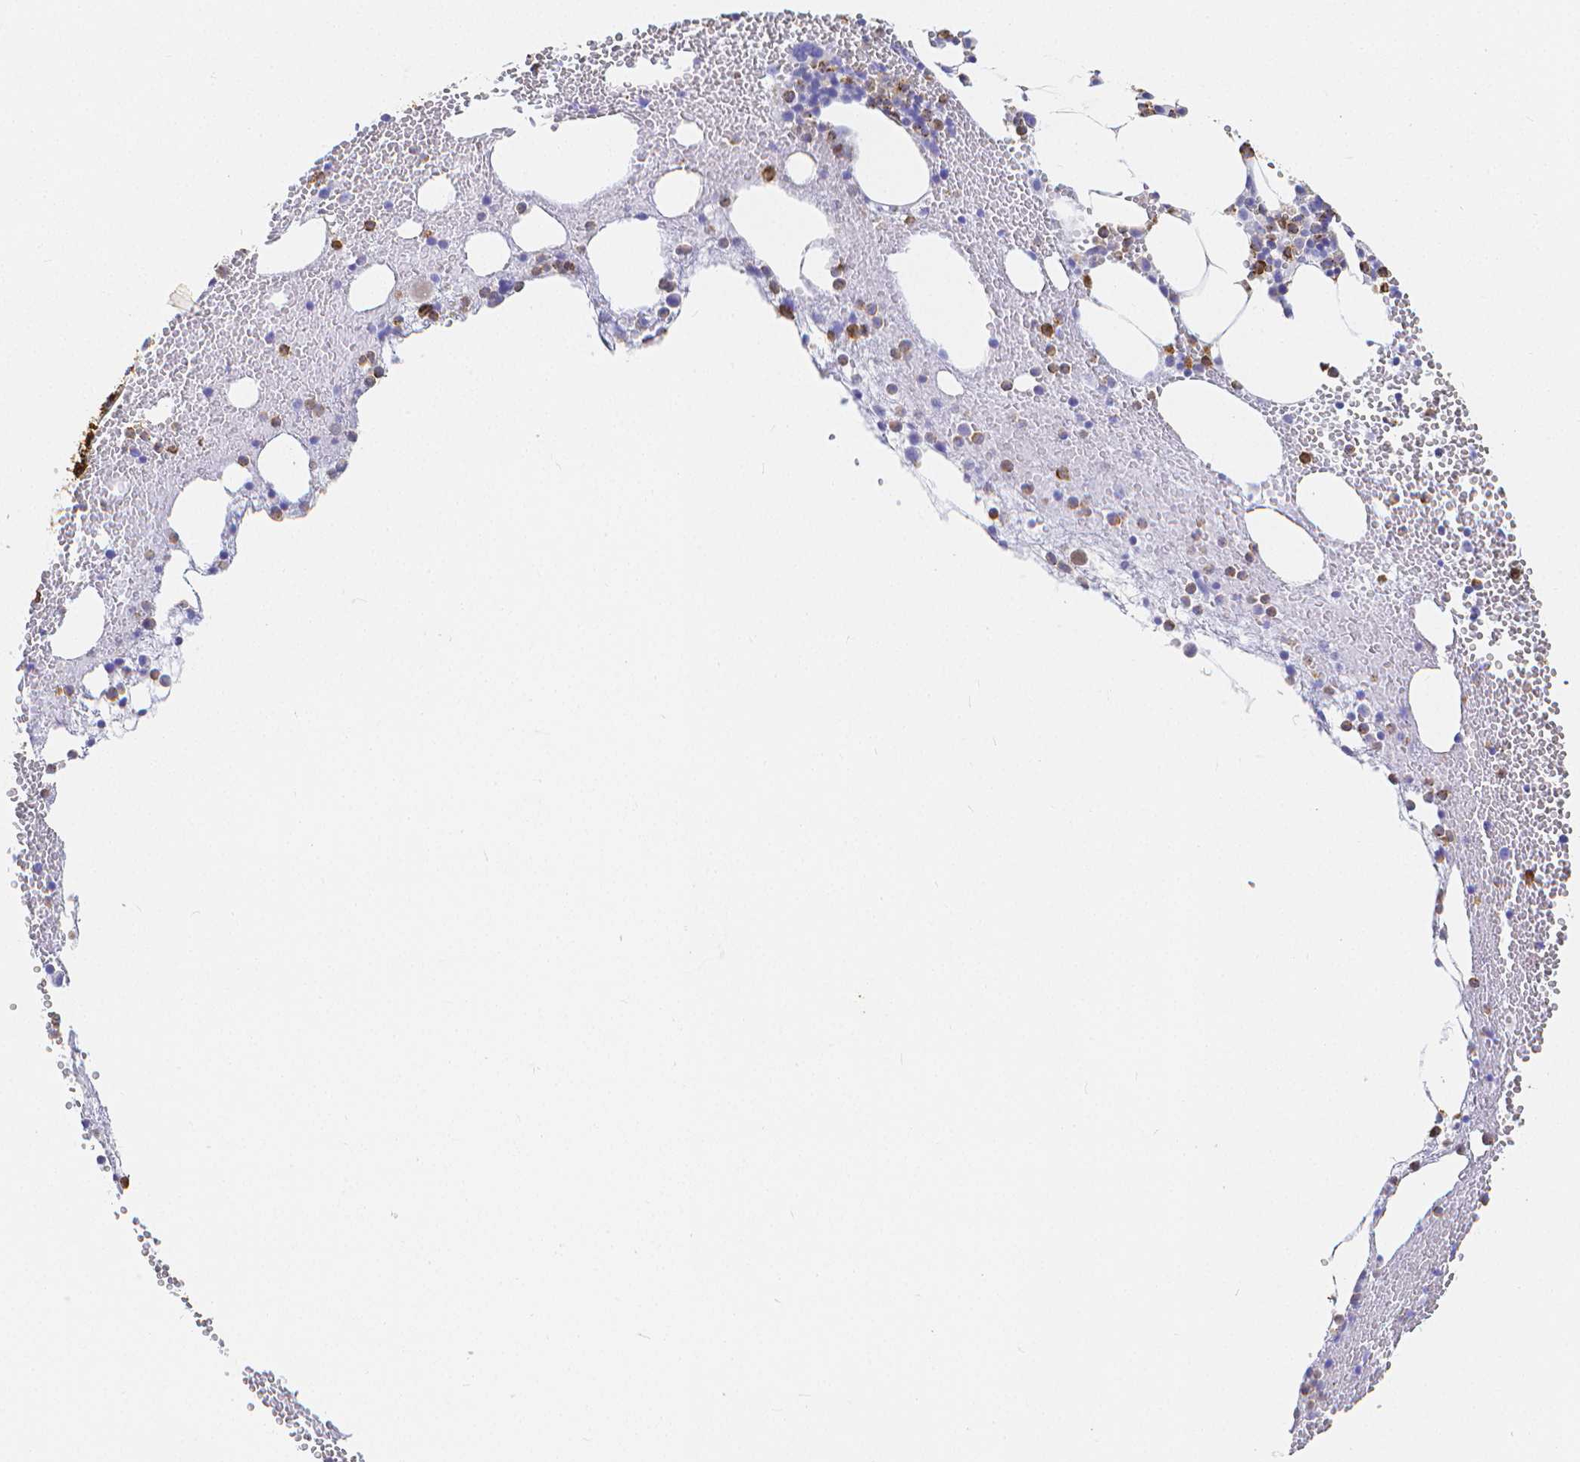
{"staining": {"intensity": "strong", "quantity": "<25%", "location": "cytoplasmic/membranous"}, "tissue": "bone marrow", "cell_type": "Hematopoietic cells", "image_type": "normal", "snomed": [{"axis": "morphology", "description": "Normal tissue, NOS"}, {"axis": "topography", "description": "Bone marrow"}], "caption": "Bone marrow stained with DAB (3,3'-diaminobenzidine) IHC shows medium levels of strong cytoplasmic/membranous expression in approximately <25% of hematopoietic cells.", "gene": "SMURF1", "patient": {"sex": "female", "age": 80}}